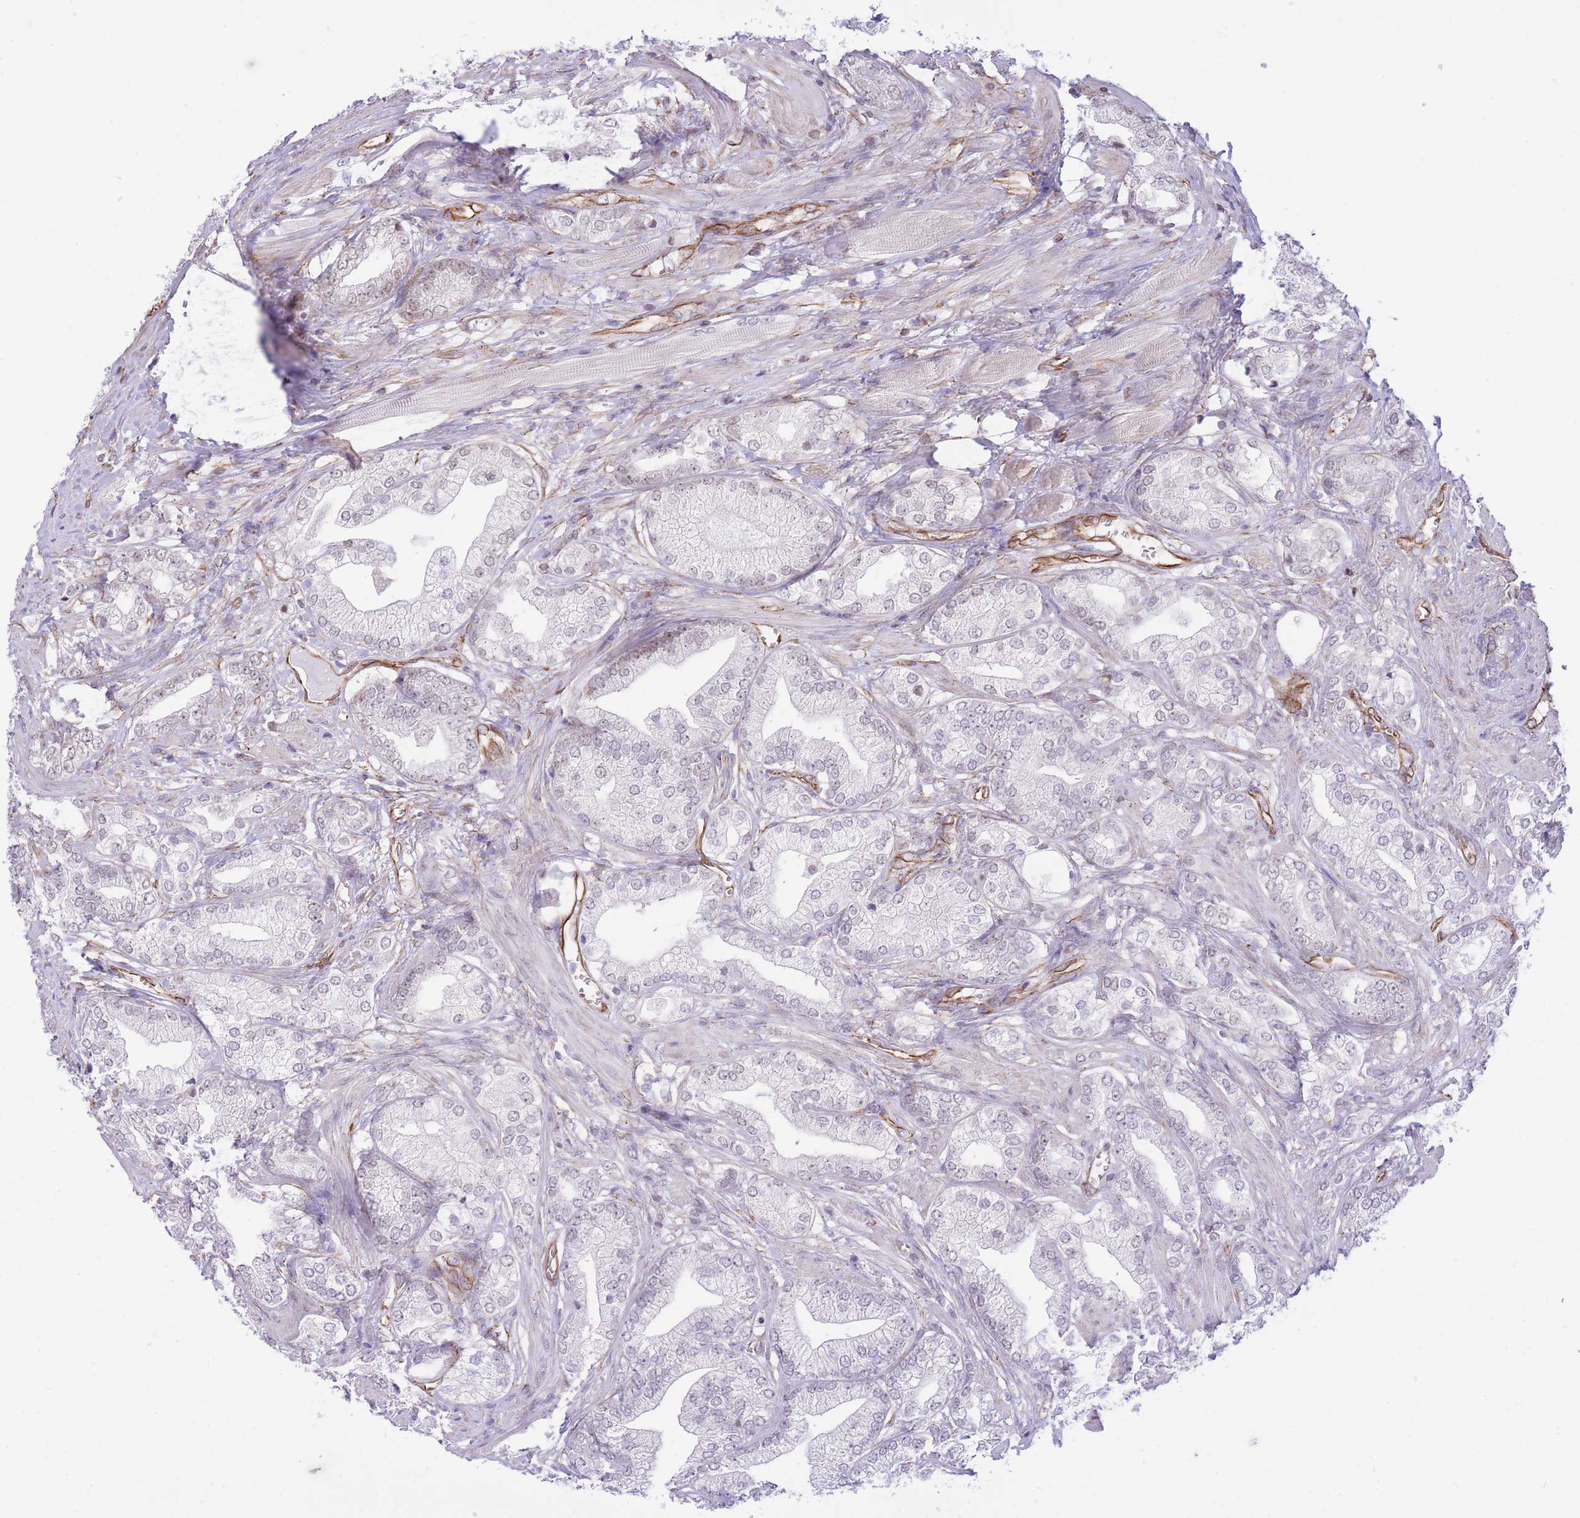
{"staining": {"intensity": "negative", "quantity": "none", "location": "none"}, "tissue": "prostate cancer", "cell_type": "Tumor cells", "image_type": "cancer", "snomed": [{"axis": "morphology", "description": "Adenocarcinoma, High grade"}, {"axis": "topography", "description": "Prostate"}], "caption": "A histopathology image of adenocarcinoma (high-grade) (prostate) stained for a protein demonstrates no brown staining in tumor cells. (DAB immunohistochemistry visualized using brightfield microscopy, high magnification).", "gene": "PSG8", "patient": {"sex": "male", "age": 50}}